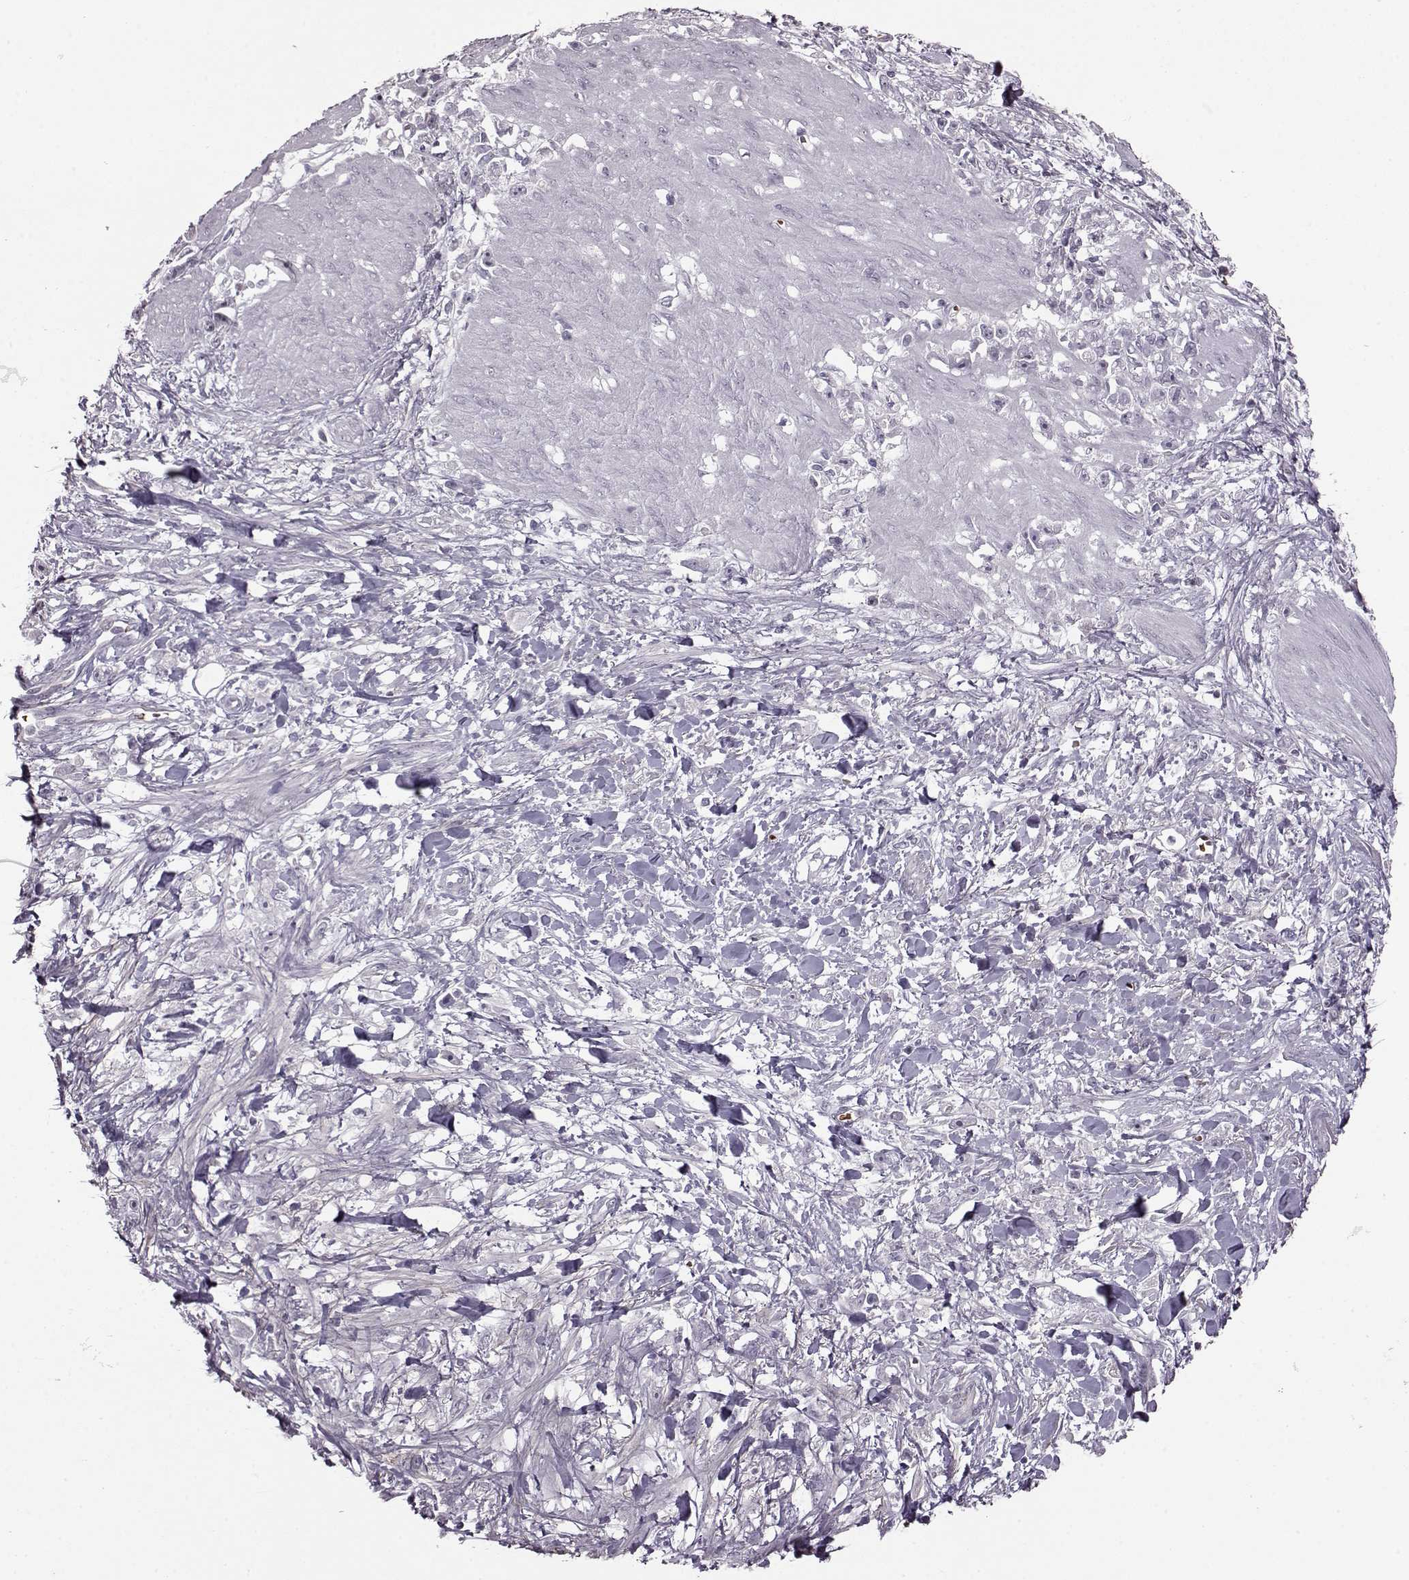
{"staining": {"intensity": "negative", "quantity": "none", "location": "none"}, "tissue": "stomach cancer", "cell_type": "Tumor cells", "image_type": "cancer", "snomed": [{"axis": "morphology", "description": "Adenocarcinoma, NOS"}, {"axis": "topography", "description": "Stomach"}], "caption": "High power microscopy image of an immunohistochemistry (IHC) photomicrograph of stomach cancer, revealing no significant staining in tumor cells.", "gene": "PROP1", "patient": {"sex": "female", "age": 59}}